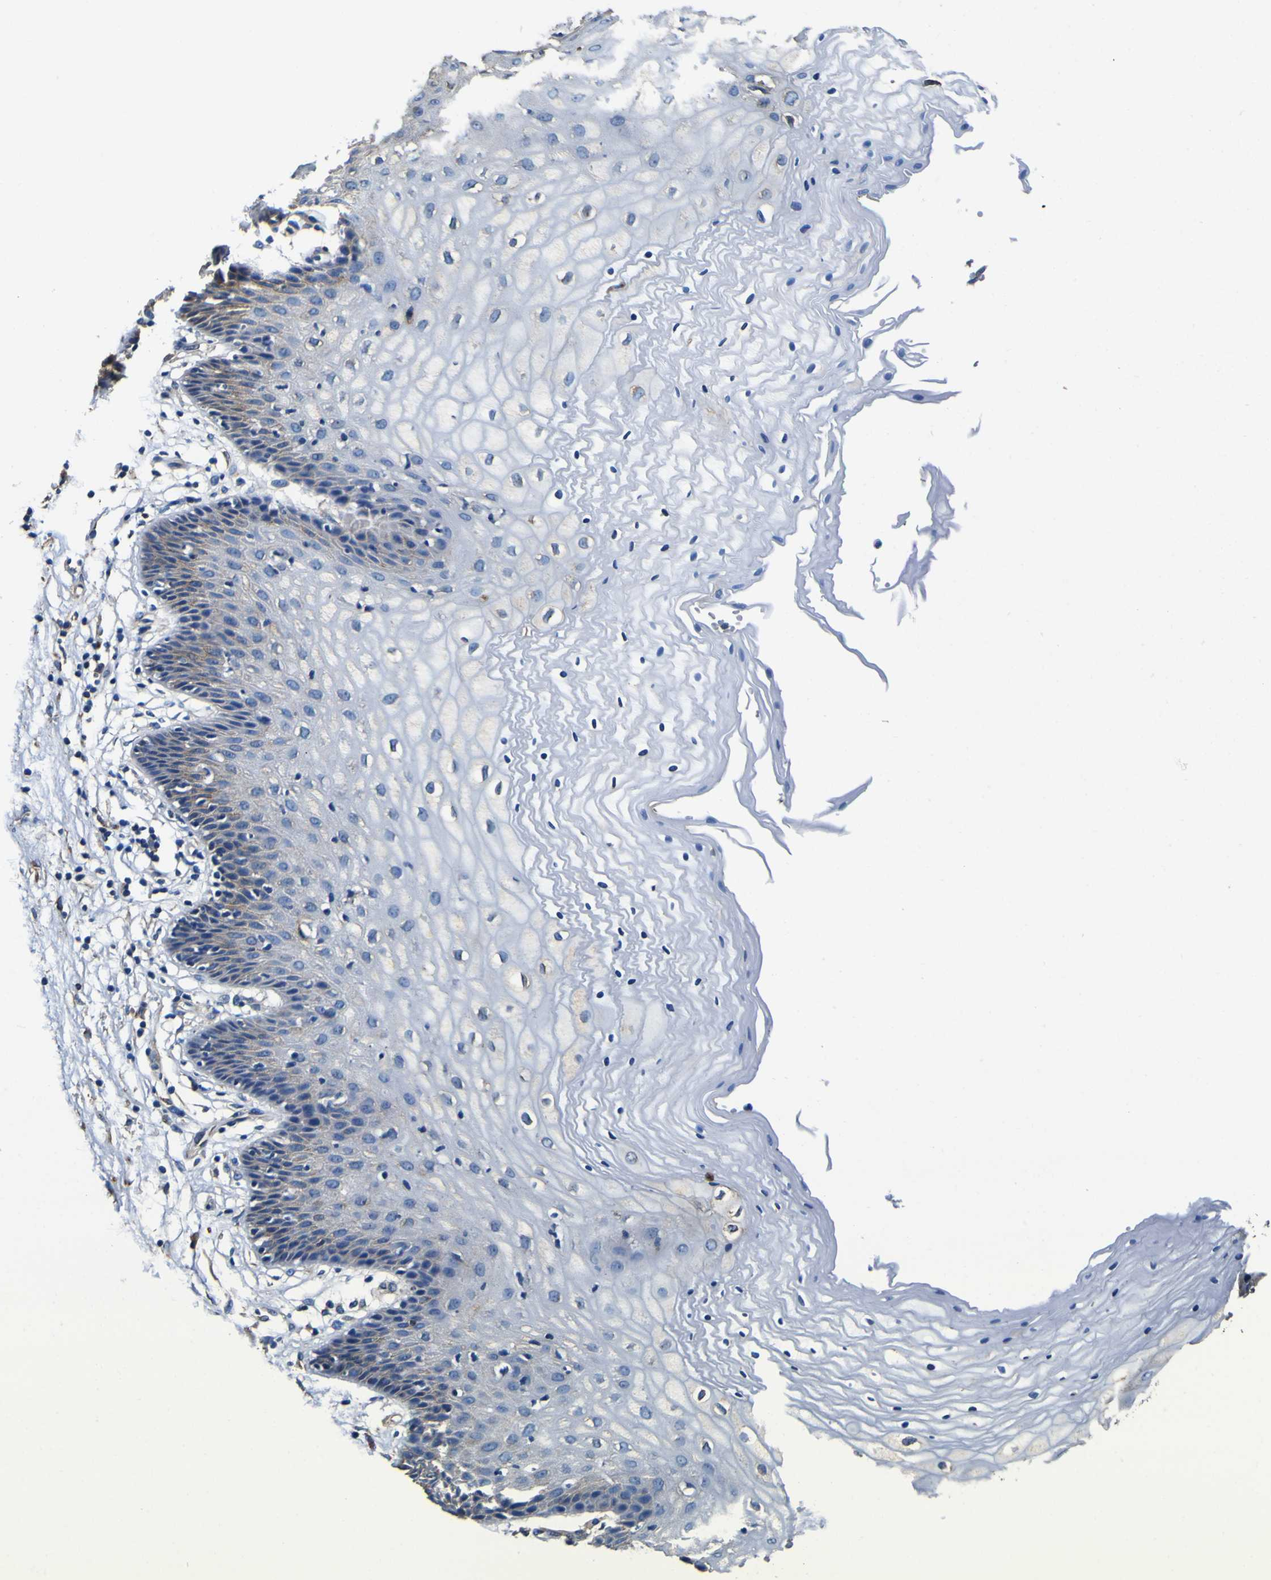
{"staining": {"intensity": "weak", "quantity": "<25%", "location": "cytoplasmic/membranous"}, "tissue": "vagina", "cell_type": "Squamous epithelial cells", "image_type": "normal", "snomed": [{"axis": "morphology", "description": "Normal tissue, NOS"}, {"axis": "topography", "description": "Vagina"}], "caption": "Immunohistochemical staining of unremarkable human vagina displays no significant expression in squamous epithelial cells.", "gene": "TUBA1B", "patient": {"sex": "female", "age": 34}}